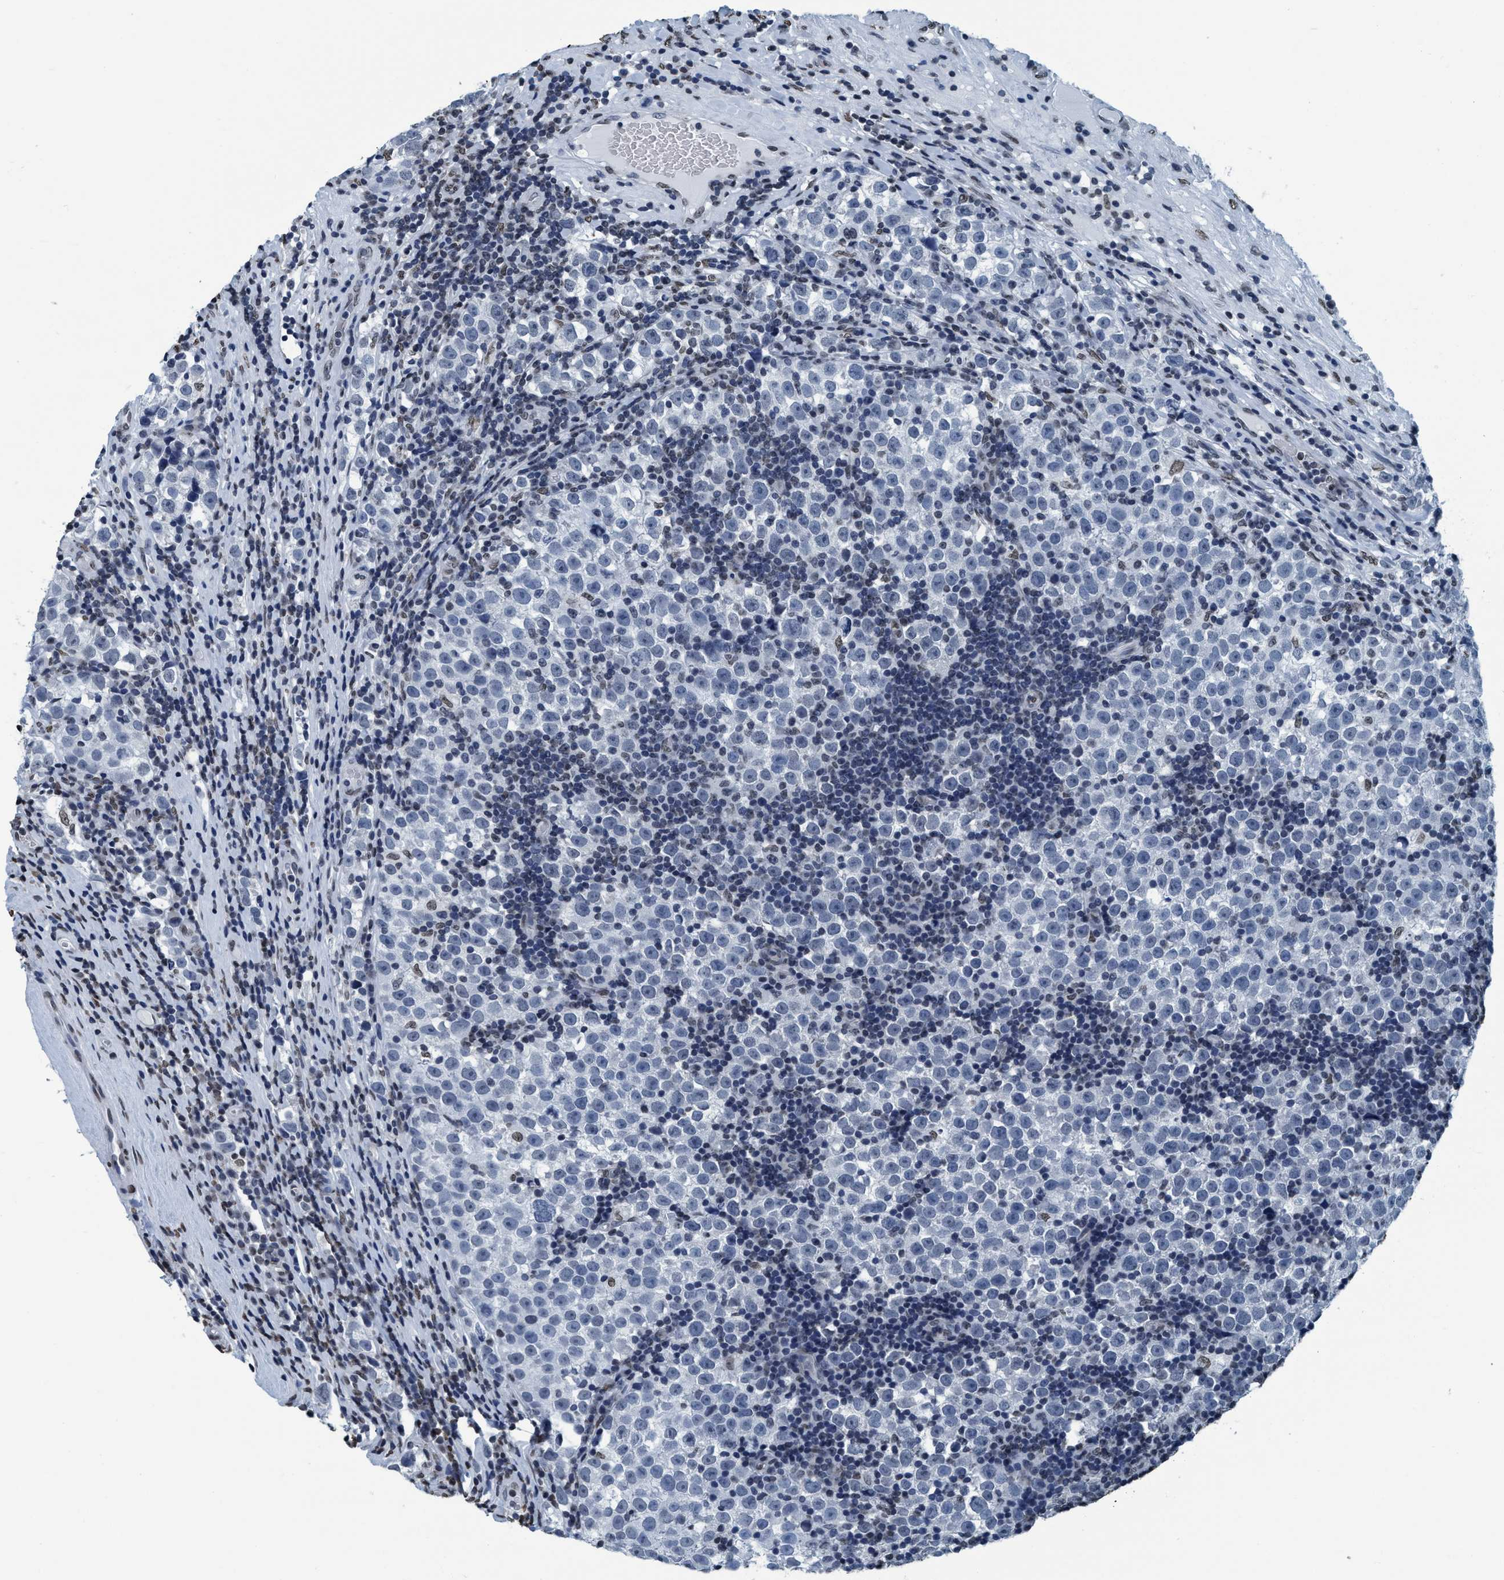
{"staining": {"intensity": "negative", "quantity": "none", "location": "none"}, "tissue": "testis cancer", "cell_type": "Tumor cells", "image_type": "cancer", "snomed": [{"axis": "morphology", "description": "Normal tissue, NOS"}, {"axis": "morphology", "description": "Seminoma, NOS"}, {"axis": "topography", "description": "Testis"}], "caption": "Immunohistochemistry (IHC) photomicrograph of human seminoma (testis) stained for a protein (brown), which reveals no positivity in tumor cells. Brightfield microscopy of IHC stained with DAB (3,3'-diaminobenzidine) (brown) and hematoxylin (blue), captured at high magnification.", "gene": "CCNE2", "patient": {"sex": "male", "age": 43}}